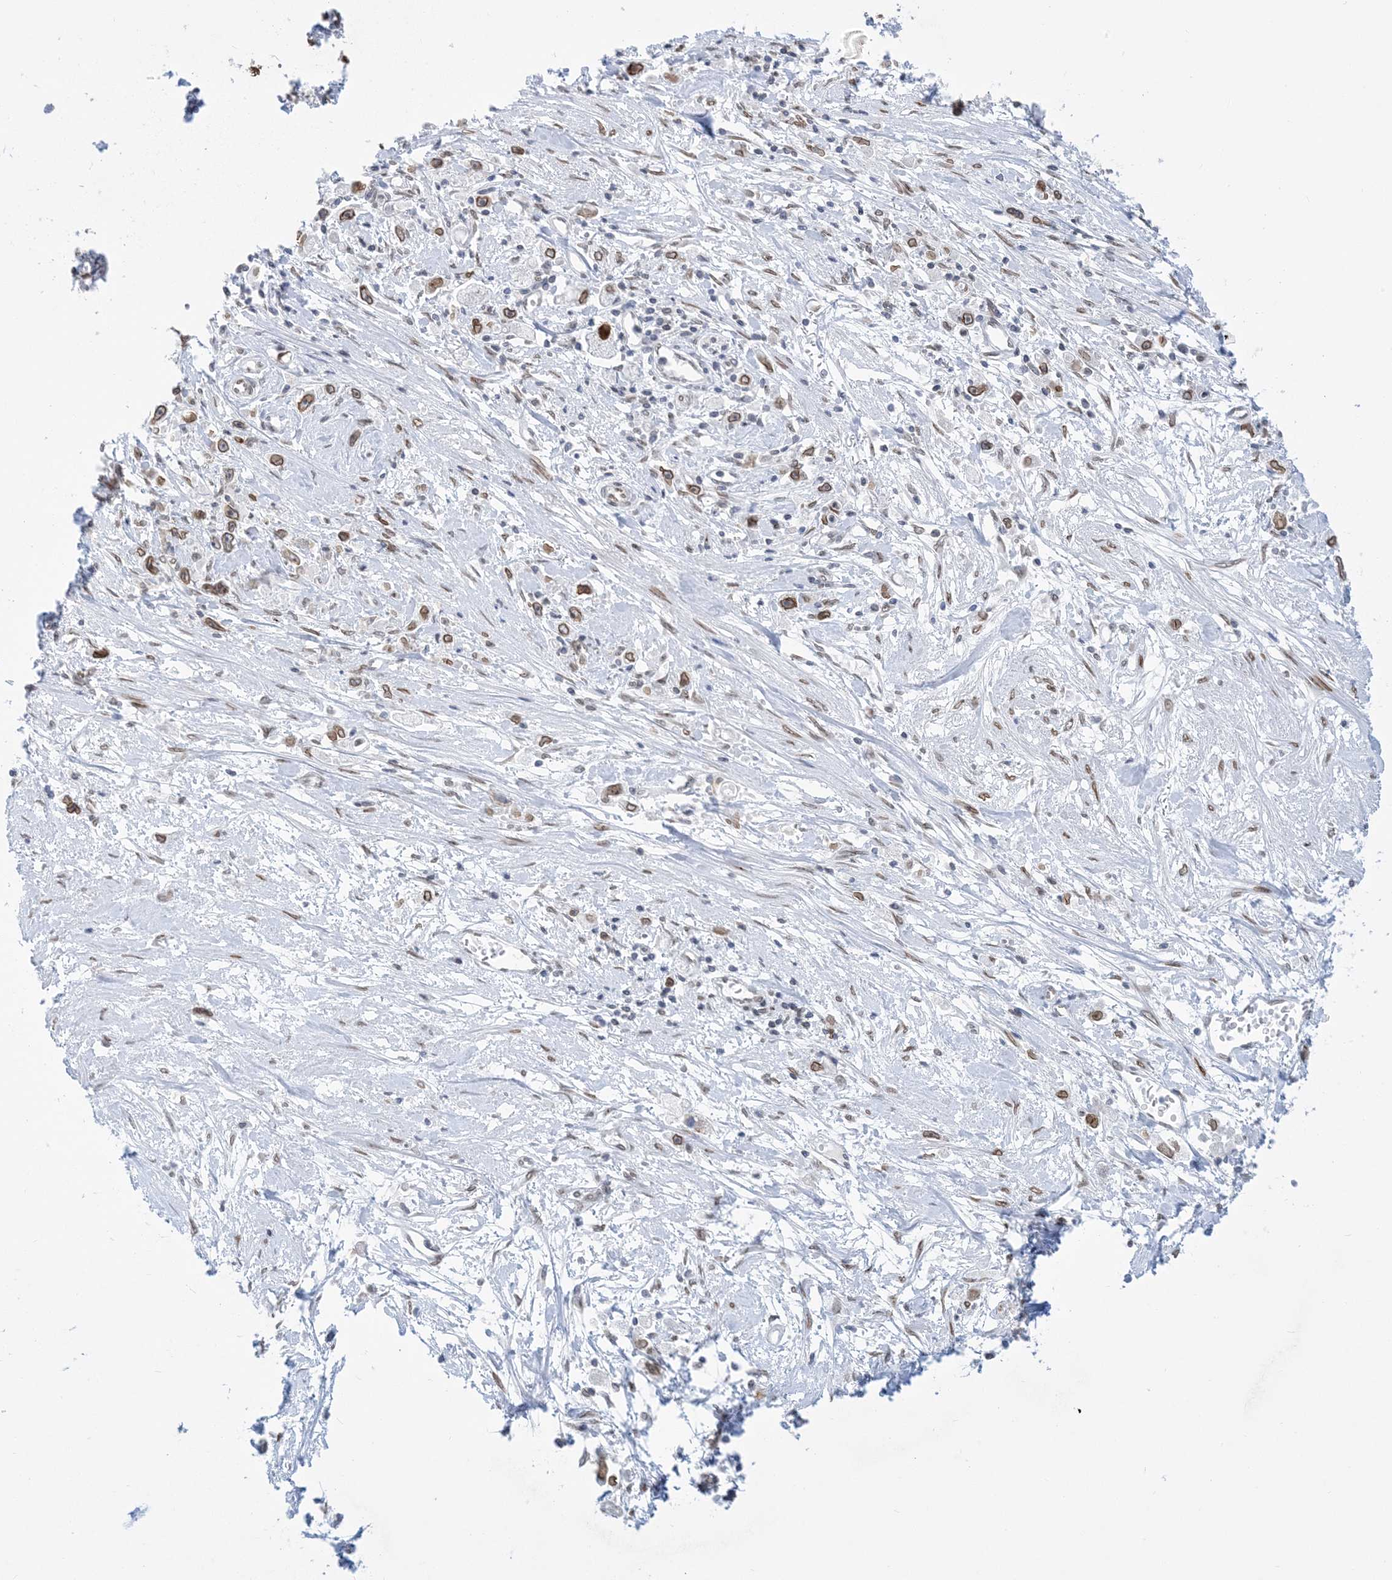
{"staining": {"intensity": "moderate", "quantity": ">75%", "location": "cytoplasmic/membranous,nuclear"}, "tissue": "stomach cancer", "cell_type": "Tumor cells", "image_type": "cancer", "snomed": [{"axis": "morphology", "description": "Adenocarcinoma, NOS"}, {"axis": "topography", "description": "Stomach"}], "caption": "Tumor cells exhibit medium levels of moderate cytoplasmic/membranous and nuclear staining in about >75% of cells in human stomach cancer. The protein is shown in brown color, while the nuclei are stained blue.", "gene": "PCYT1A", "patient": {"sex": "female", "age": 59}}